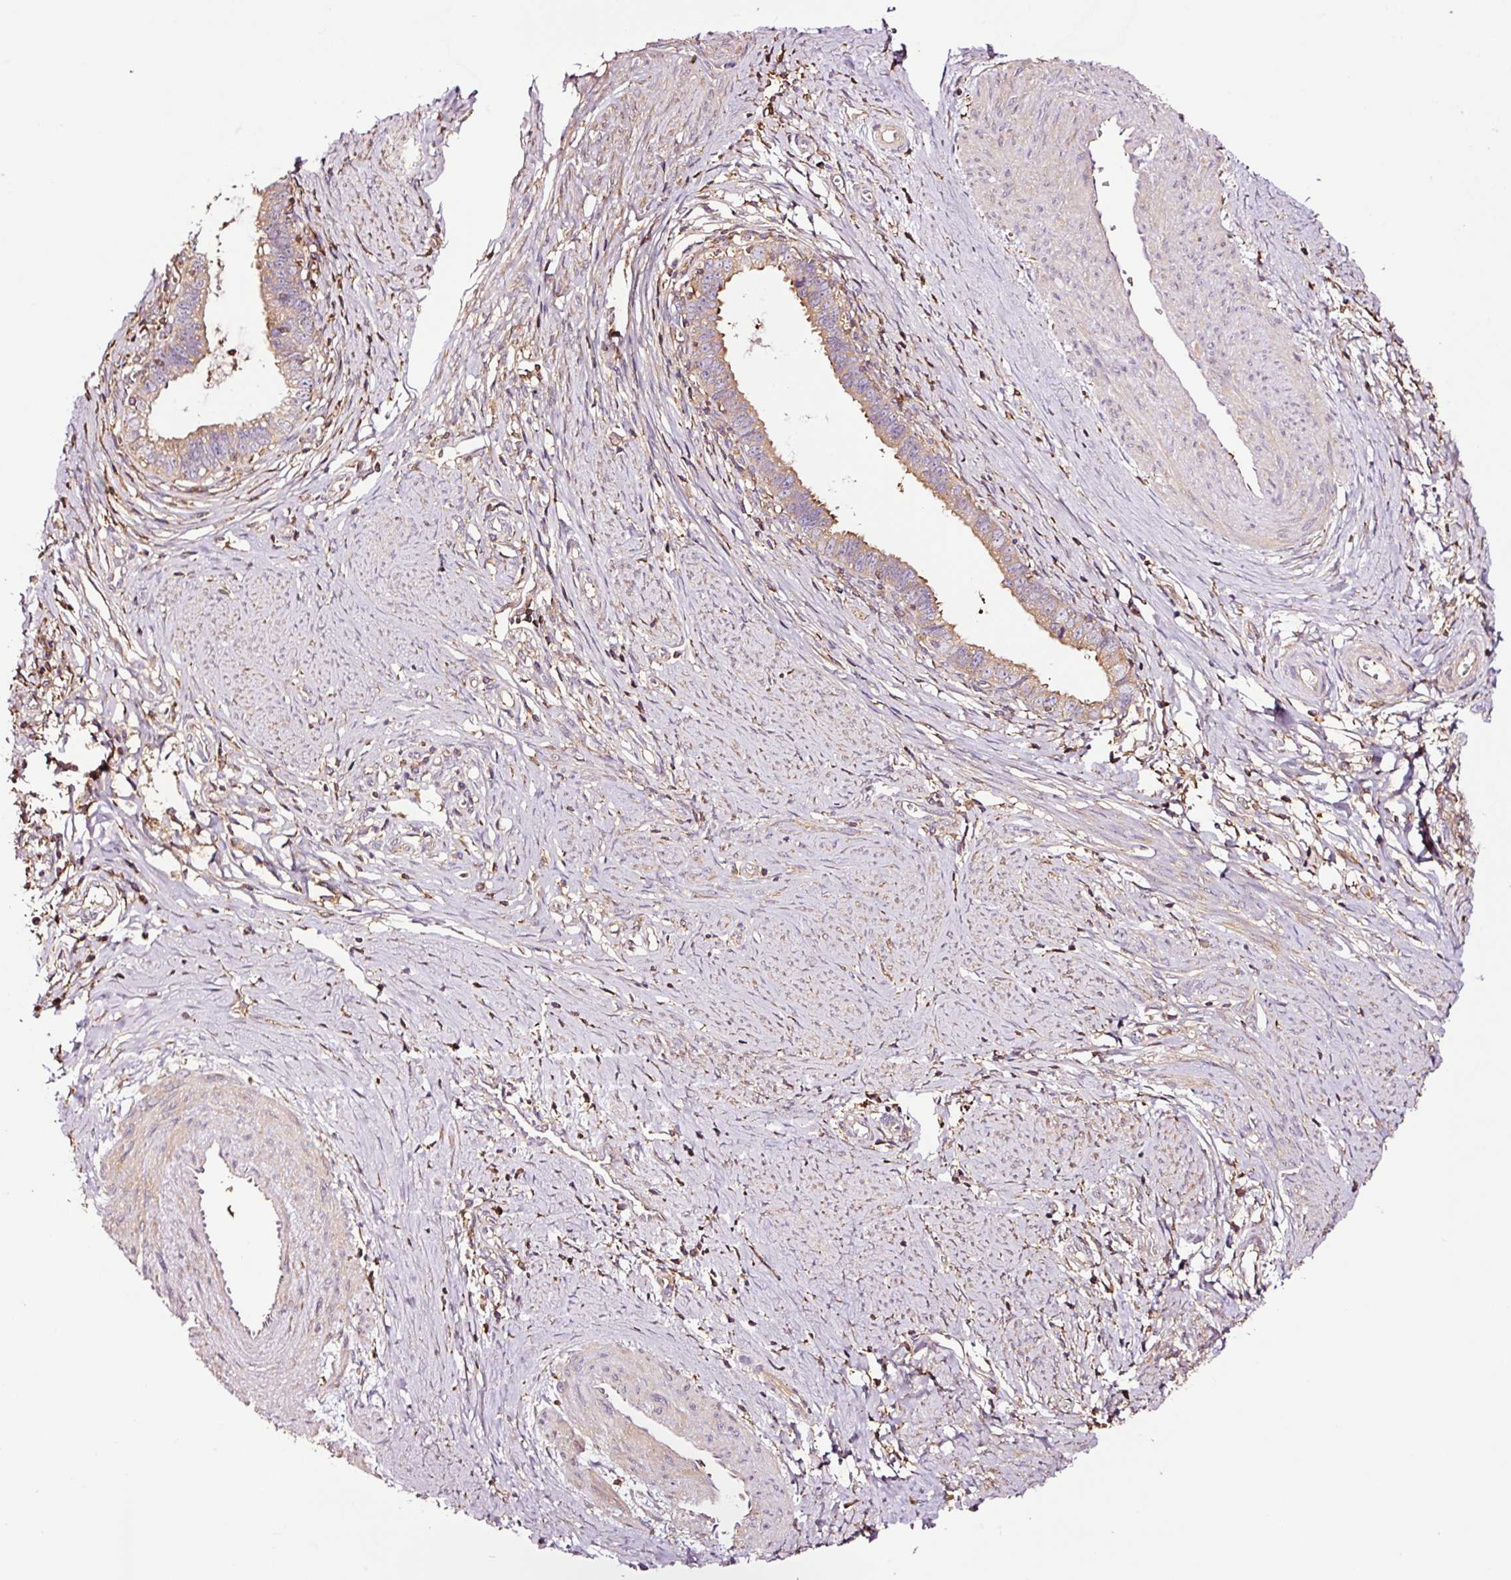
{"staining": {"intensity": "weak", "quantity": "<25%", "location": "cytoplasmic/membranous"}, "tissue": "cervical cancer", "cell_type": "Tumor cells", "image_type": "cancer", "snomed": [{"axis": "morphology", "description": "Adenocarcinoma, NOS"}, {"axis": "topography", "description": "Cervix"}], "caption": "Immunohistochemistry photomicrograph of human adenocarcinoma (cervical) stained for a protein (brown), which demonstrates no staining in tumor cells.", "gene": "METAP1", "patient": {"sex": "female", "age": 36}}